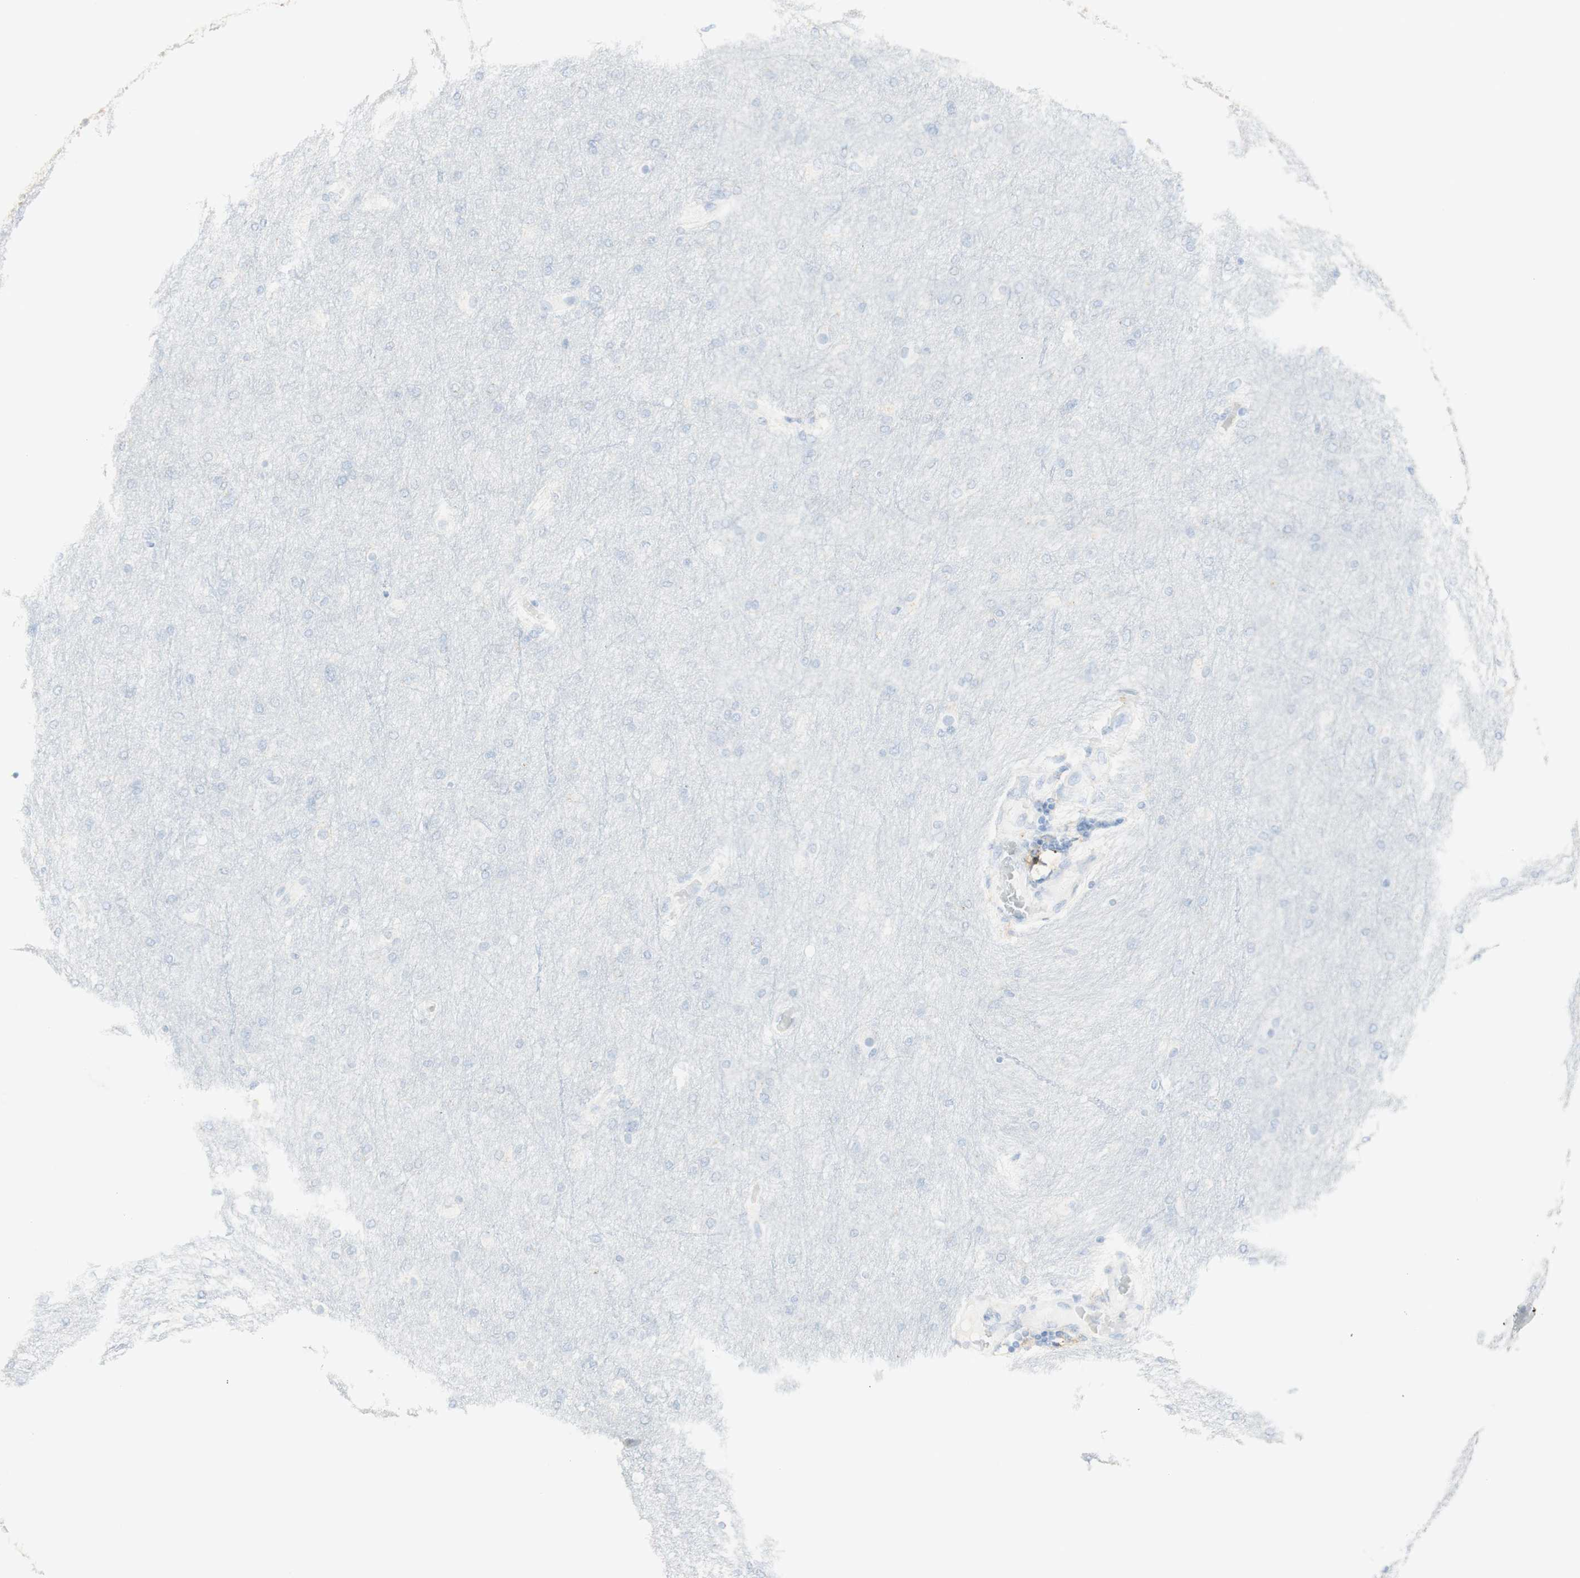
{"staining": {"intensity": "negative", "quantity": "none", "location": "none"}, "tissue": "glioma", "cell_type": "Tumor cells", "image_type": "cancer", "snomed": [{"axis": "morphology", "description": "Glioma, malignant, High grade"}, {"axis": "topography", "description": "Cerebral cortex"}], "caption": "DAB (3,3'-diaminobenzidine) immunohistochemical staining of glioma shows no significant staining in tumor cells.", "gene": "ART3", "patient": {"sex": "female", "age": 36}}